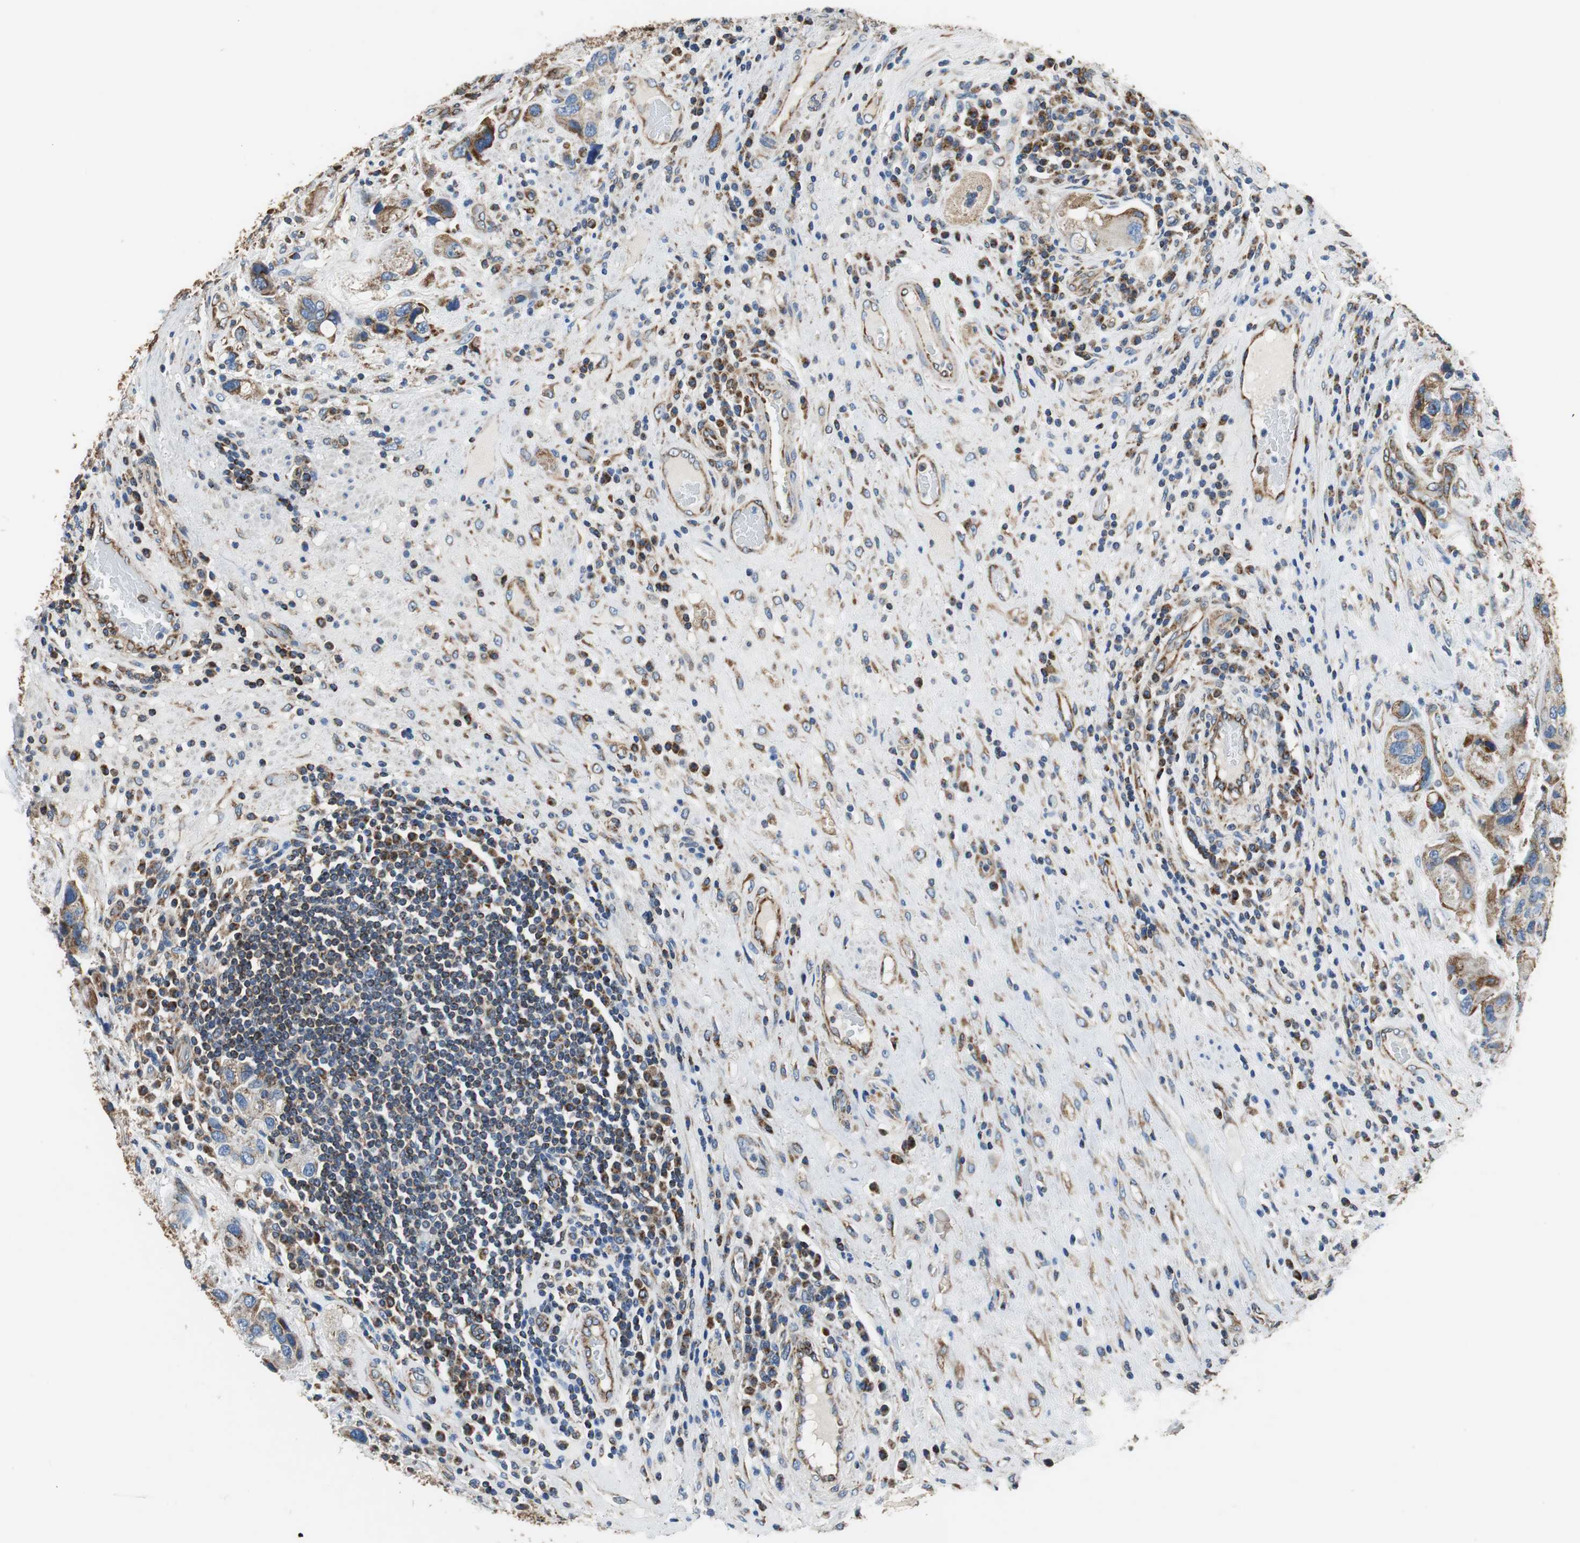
{"staining": {"intensity": "strong", "quantity": ">75%", "location": "cytoplasmic/membranous"}, "tissue": "urothelial cancer", "cell_type": "Tumor cells", "image_type": "cancer", "snomed": [{"axis": "morphology", "description": "Urothelial carcinoma, High grade"}, {"axis": "topography", "description": "Urinary bladder"}], "caption": "Tumor cells exhibit high levels of strong cytoplasmic/membranous expression in approximately >75% of cells in high-grade urothelial carcinoma.", "gene": "GSTK1", "patient": {"sex": "female", "age": 64}}